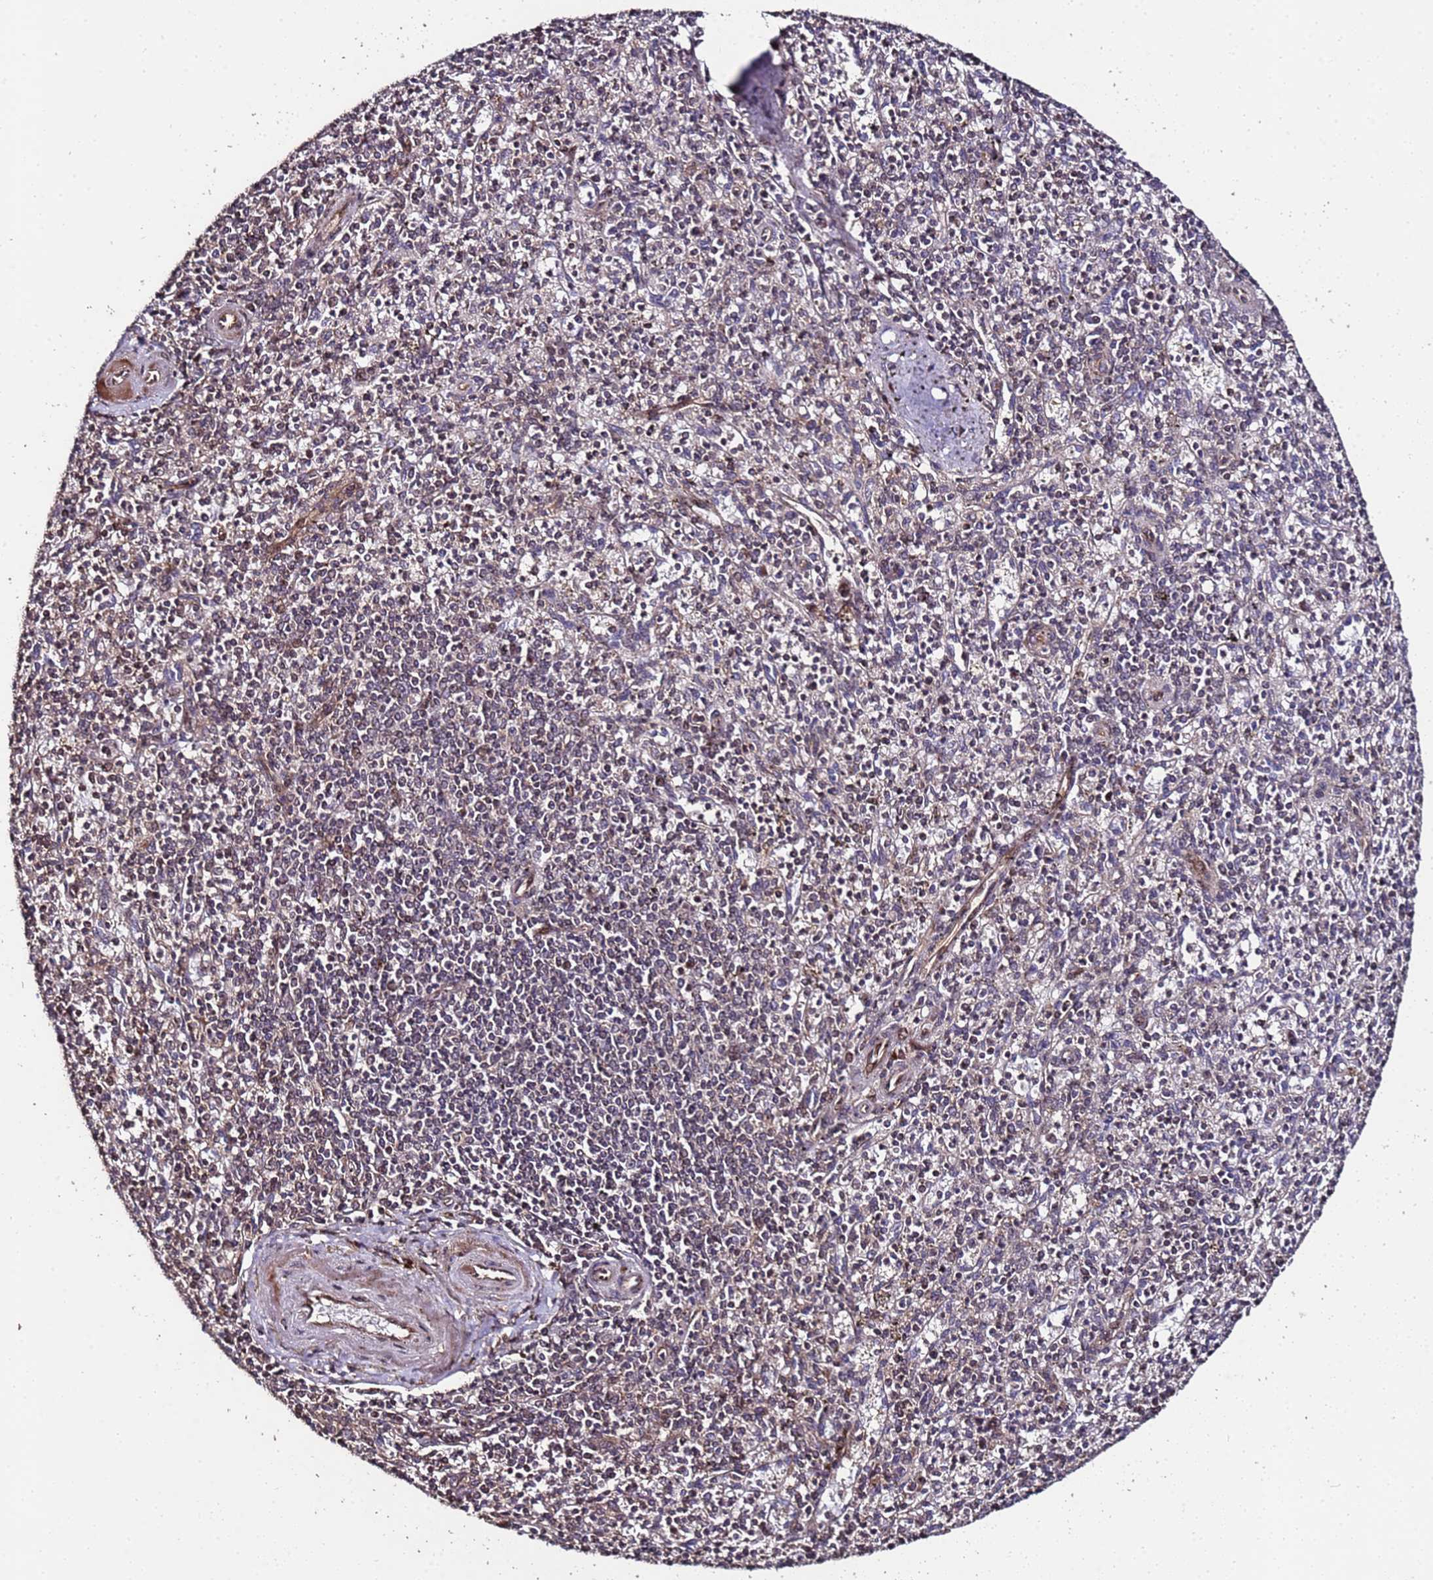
{"staining": {"intensity": "weak", "quantity": "<25%", "location": "cytoplasmic/membranous"}, "tissue": "spleen", "cell_type": "Cells in red pulp", "image_type": "normal", "snomed": [{"axis": "morphology", "description": "Normal tissue, NOS"}, {"axis": "topography", "description": "Spleen"}], "caption": "Histopathology image shows no significant protein expression in cells in red pulp of benign spleen. Brightfield microscopy of immunohistochemistry (IHC) stained with DAB (brown) and hematoxylin (blue), captured at high magnification.", "gene": "PRODH", "patient": {"sex": "male", "age": 72}}